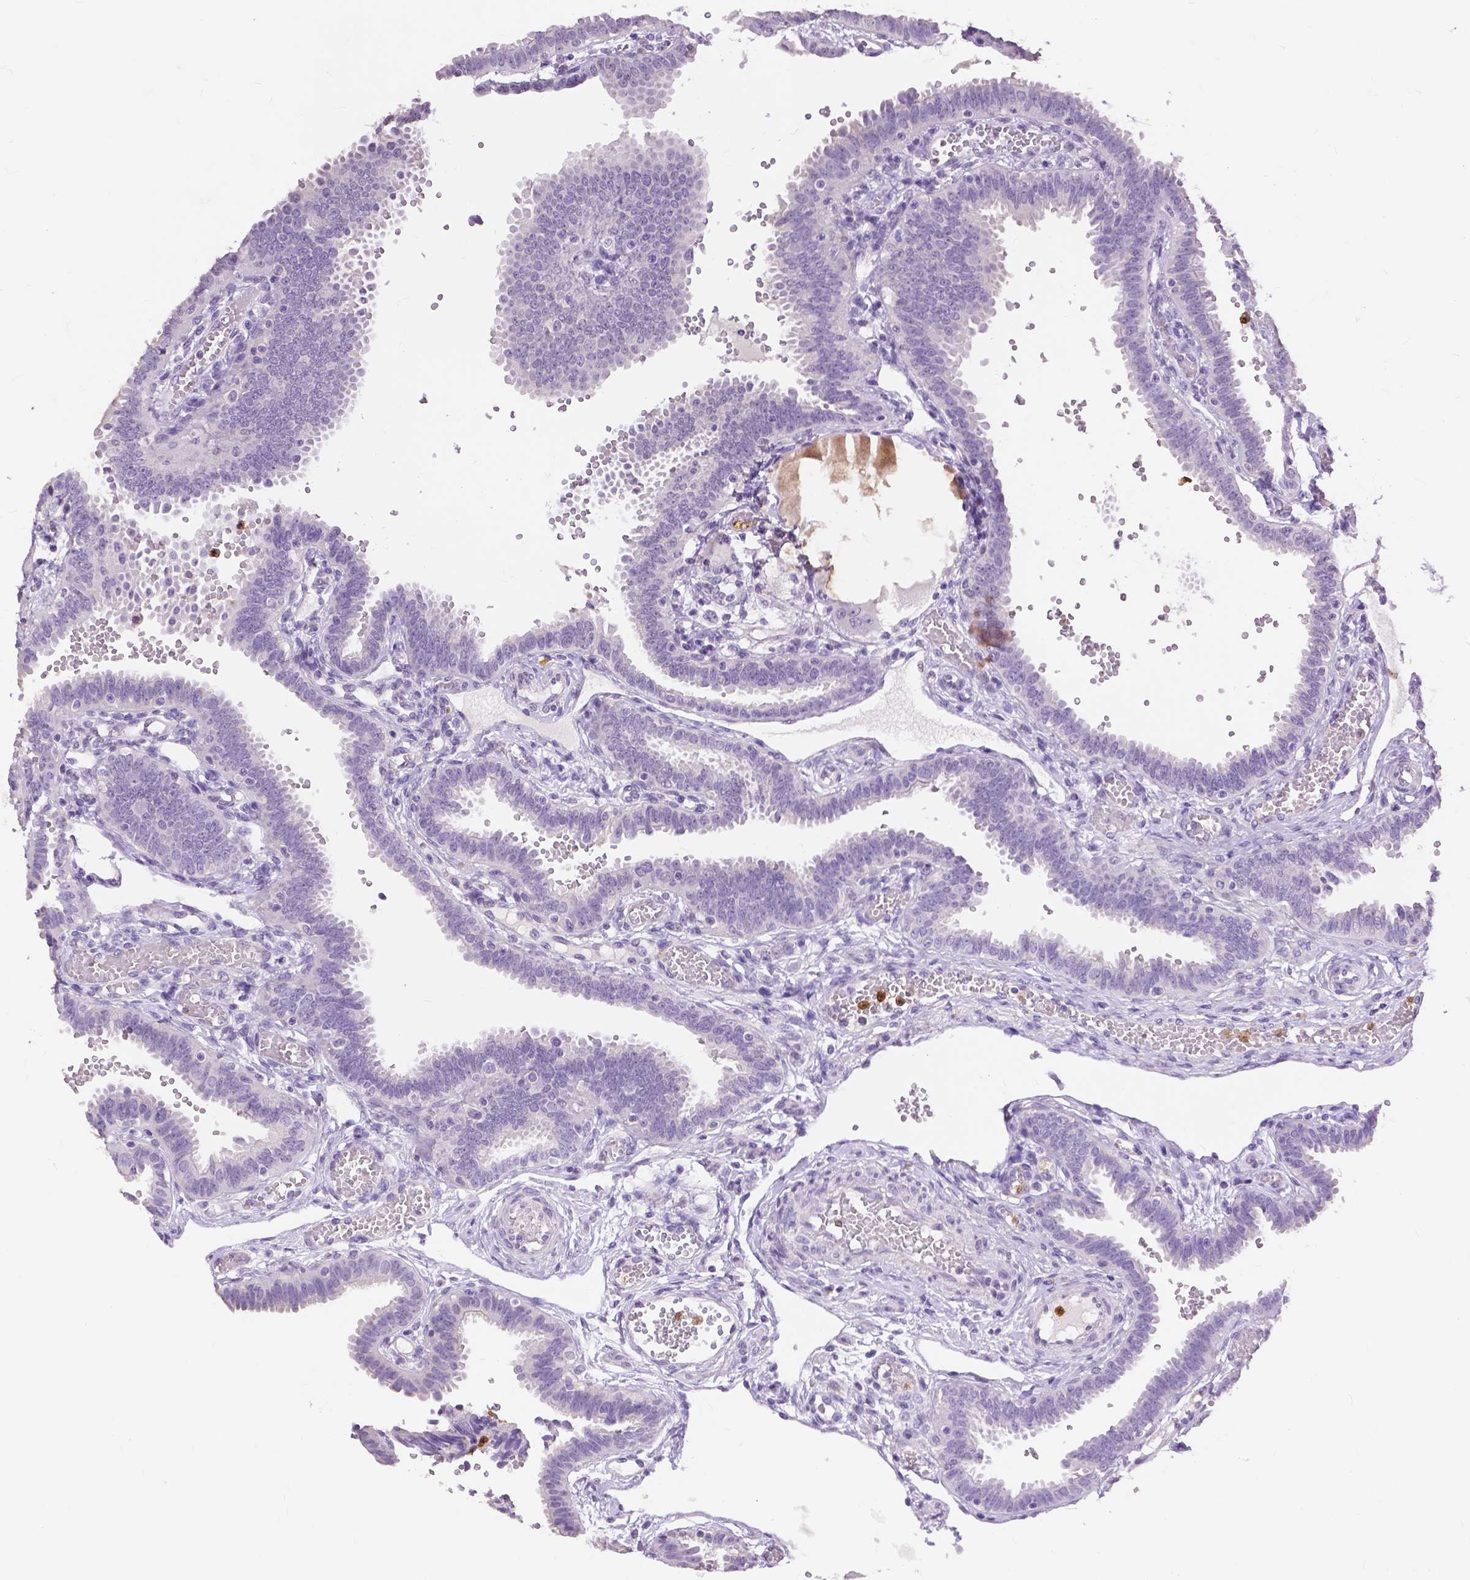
{"staining": {"intensity": "negative", "quantity": "none", "location": "none"}, "tissue": "fallopian tube", "cell_type": "Glandular cells", "image_type": "normal", "snomed": [{"axis": "morphology", "description": "Normal tissue, NOS"}, {"axis": "topography", "description": "Fallopian tube"}], "caption": "This image is of unremarkable fallopian tube stained with IHC to label a protein in brown with the nuclei are counter-stained blue. There is no staining in glandular cells.", "gene": "CXCR2", "patient": {"sex": "female", "age": 37}}